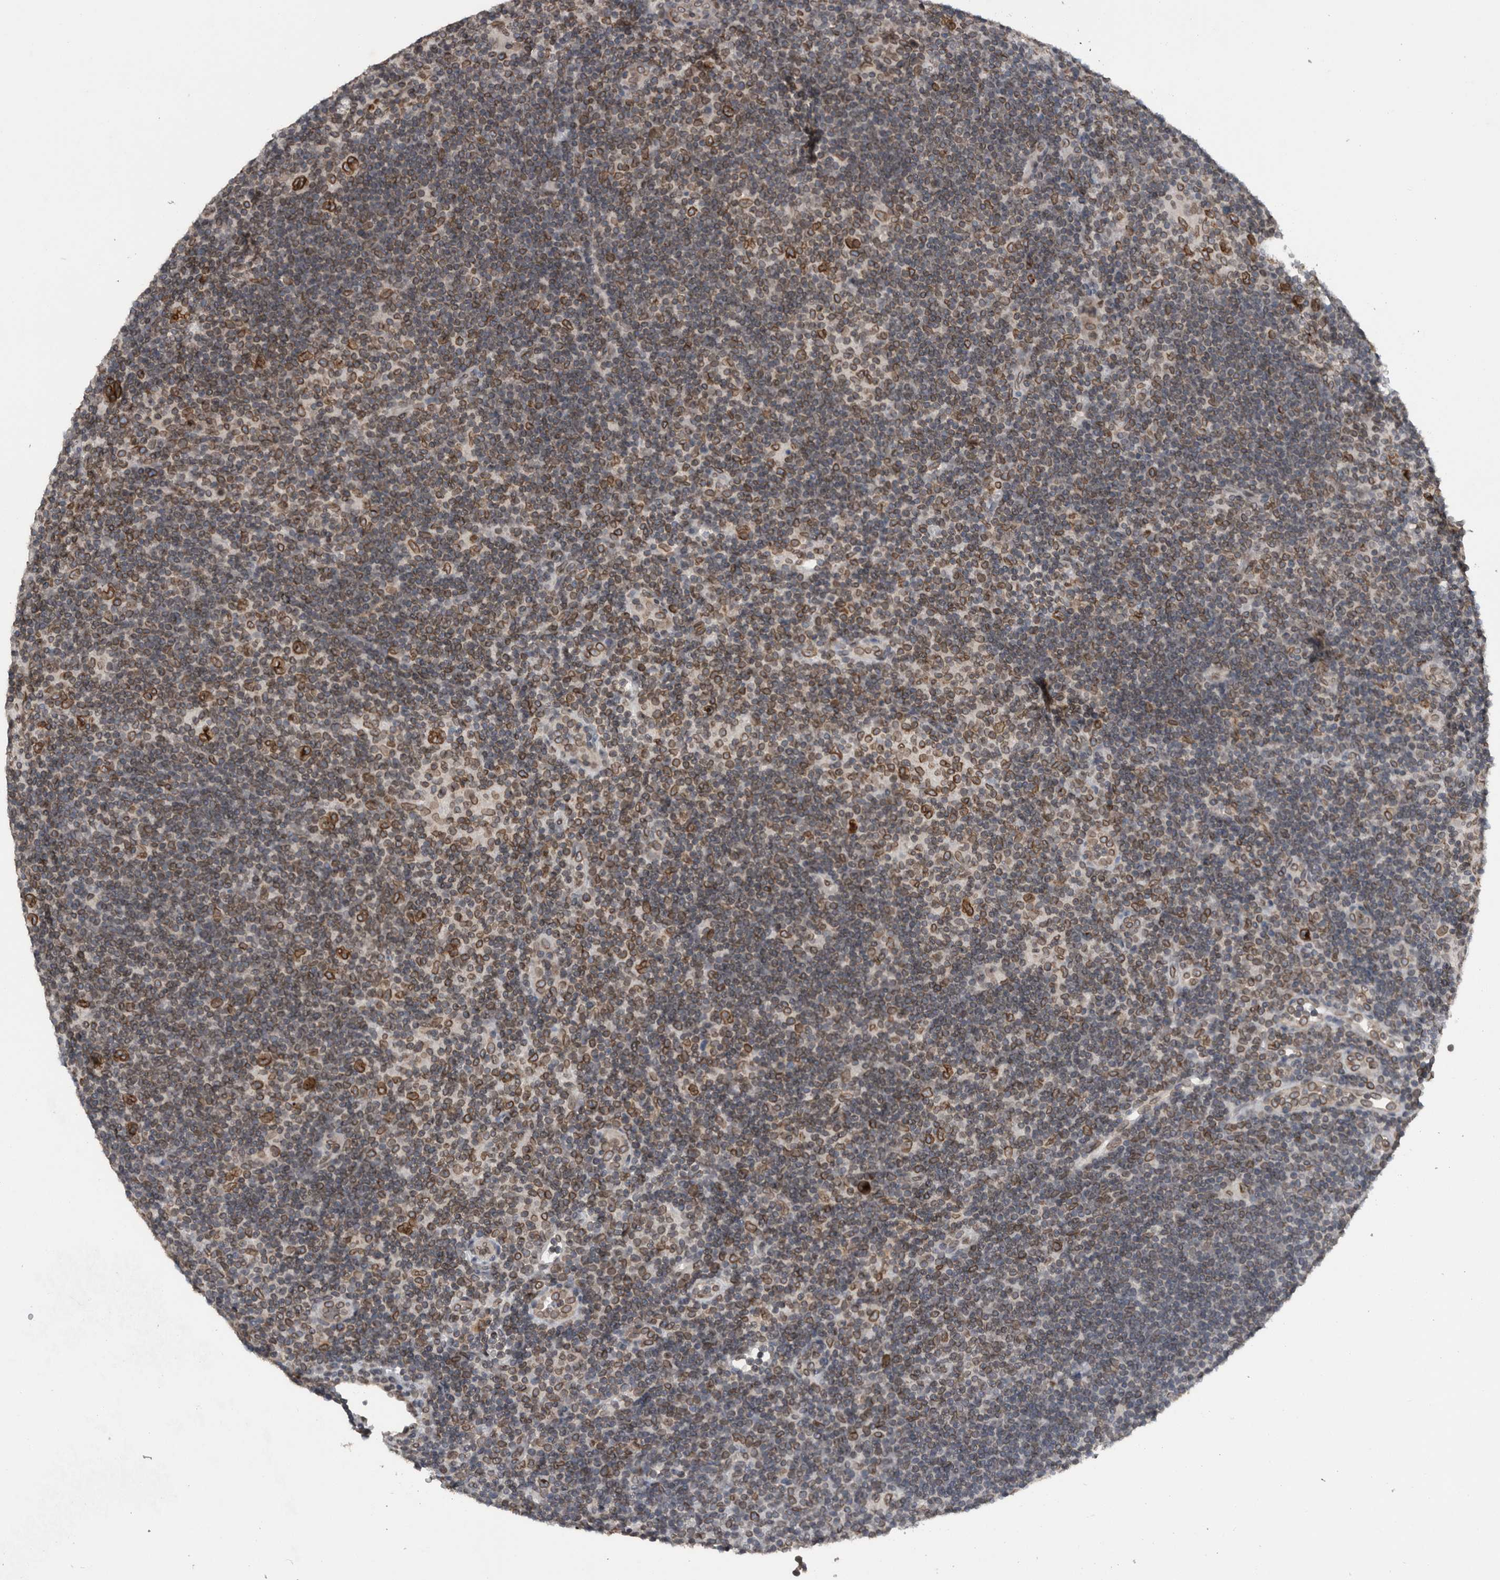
{"staining": {"intensity": "strong", "quantity": ">75%", "location": "cytoplasmic/membranous,nuclear"}, "tissue": "lymphoma", "cell_type": "Tumor cells", "image_type": "cancer", "snomed": [{"axis": "morphology", "description": "Hodgkin's disease, NOS"}, {"axis": "topography", "description": "Lymph node"}], "caption": "Hodgkin's disease was stained to show a protein in brown. There is high levels of strong cytoplasmic/membranous and nuclear staining in about >75% of tumor cells.", "gene": "RANBP2", "patient": {"sex": "female", "age": 57}}